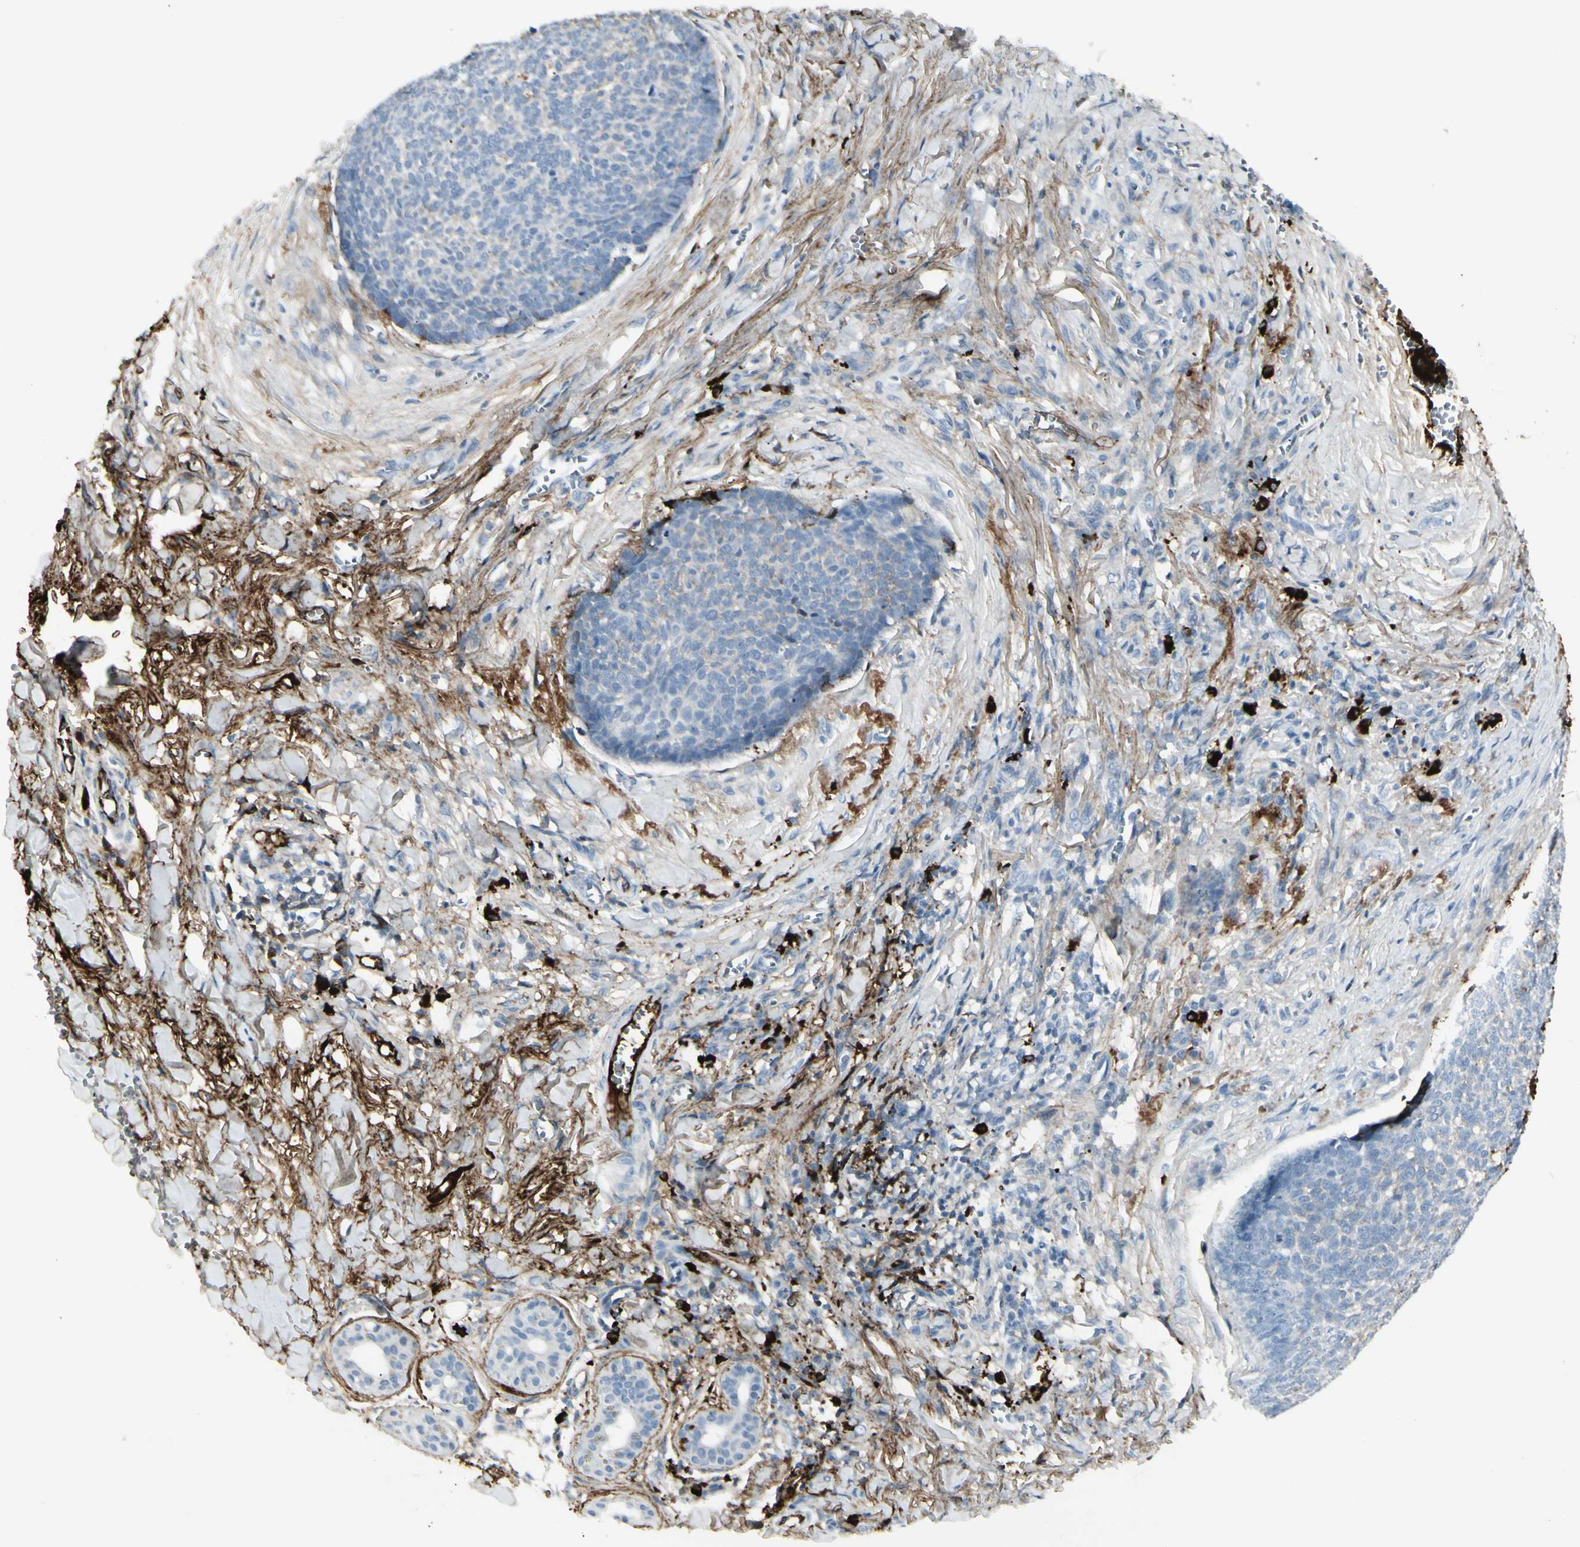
{"staining": {"intensity": "moderate", "quantity": "25%-75%", "location": "cytoplasmic/membranous"}, "tissue": "skin cancer", "cell_type": "Tumor cells", "image_type": "cancer", "snomed": [{"axis": "morphology", "description": "Basal cell carcinoma"}, {"axis": "topography", "description": "Skin"}], "caption": "Brown immunohistochemical staining in human skin basal cell carcinoma displays moderate cytoplasmic/membranous expression in about 25%-75% of tumor cells.", "gene": "IGHG1", "patient": {"sex": "male", "age": 84}}